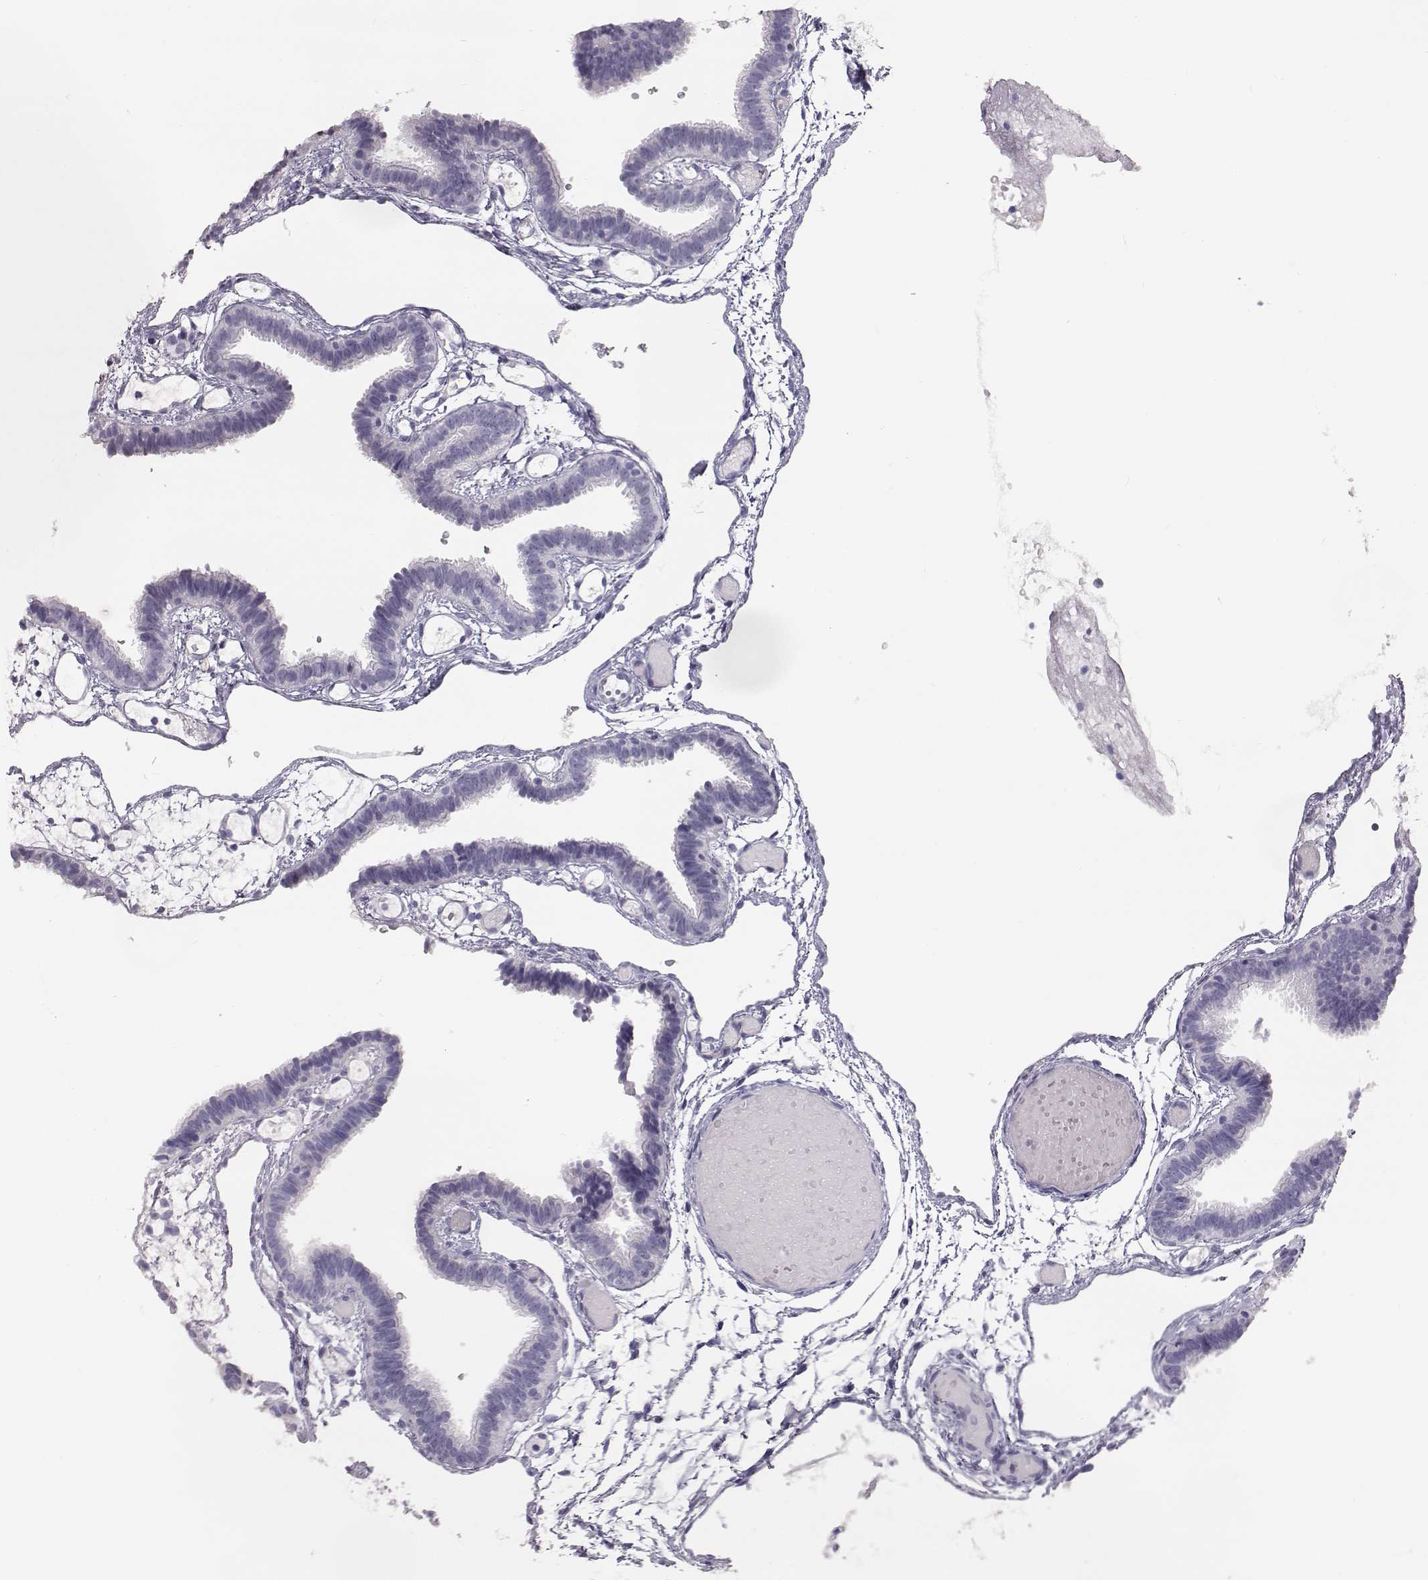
{"staining": {"intensity": "negative", "quantity": "none", "location": "none"}, "tissue": "fallopian tube", "cell_type": "Glandular cells", "image_type": "normal", "snomed": [{"axis": "morphology", "description": "Normal tissue, NOS"}, {"axis": "topography", "description": "Fallopian tube"}], "caption": "A high-resolution histopathology image shows IHC staining of benign fallopian tube, which reveals no significant positivity in glandular cells.", "gene": "KRT31", "patient": {"sex": "female", "age": 37}}